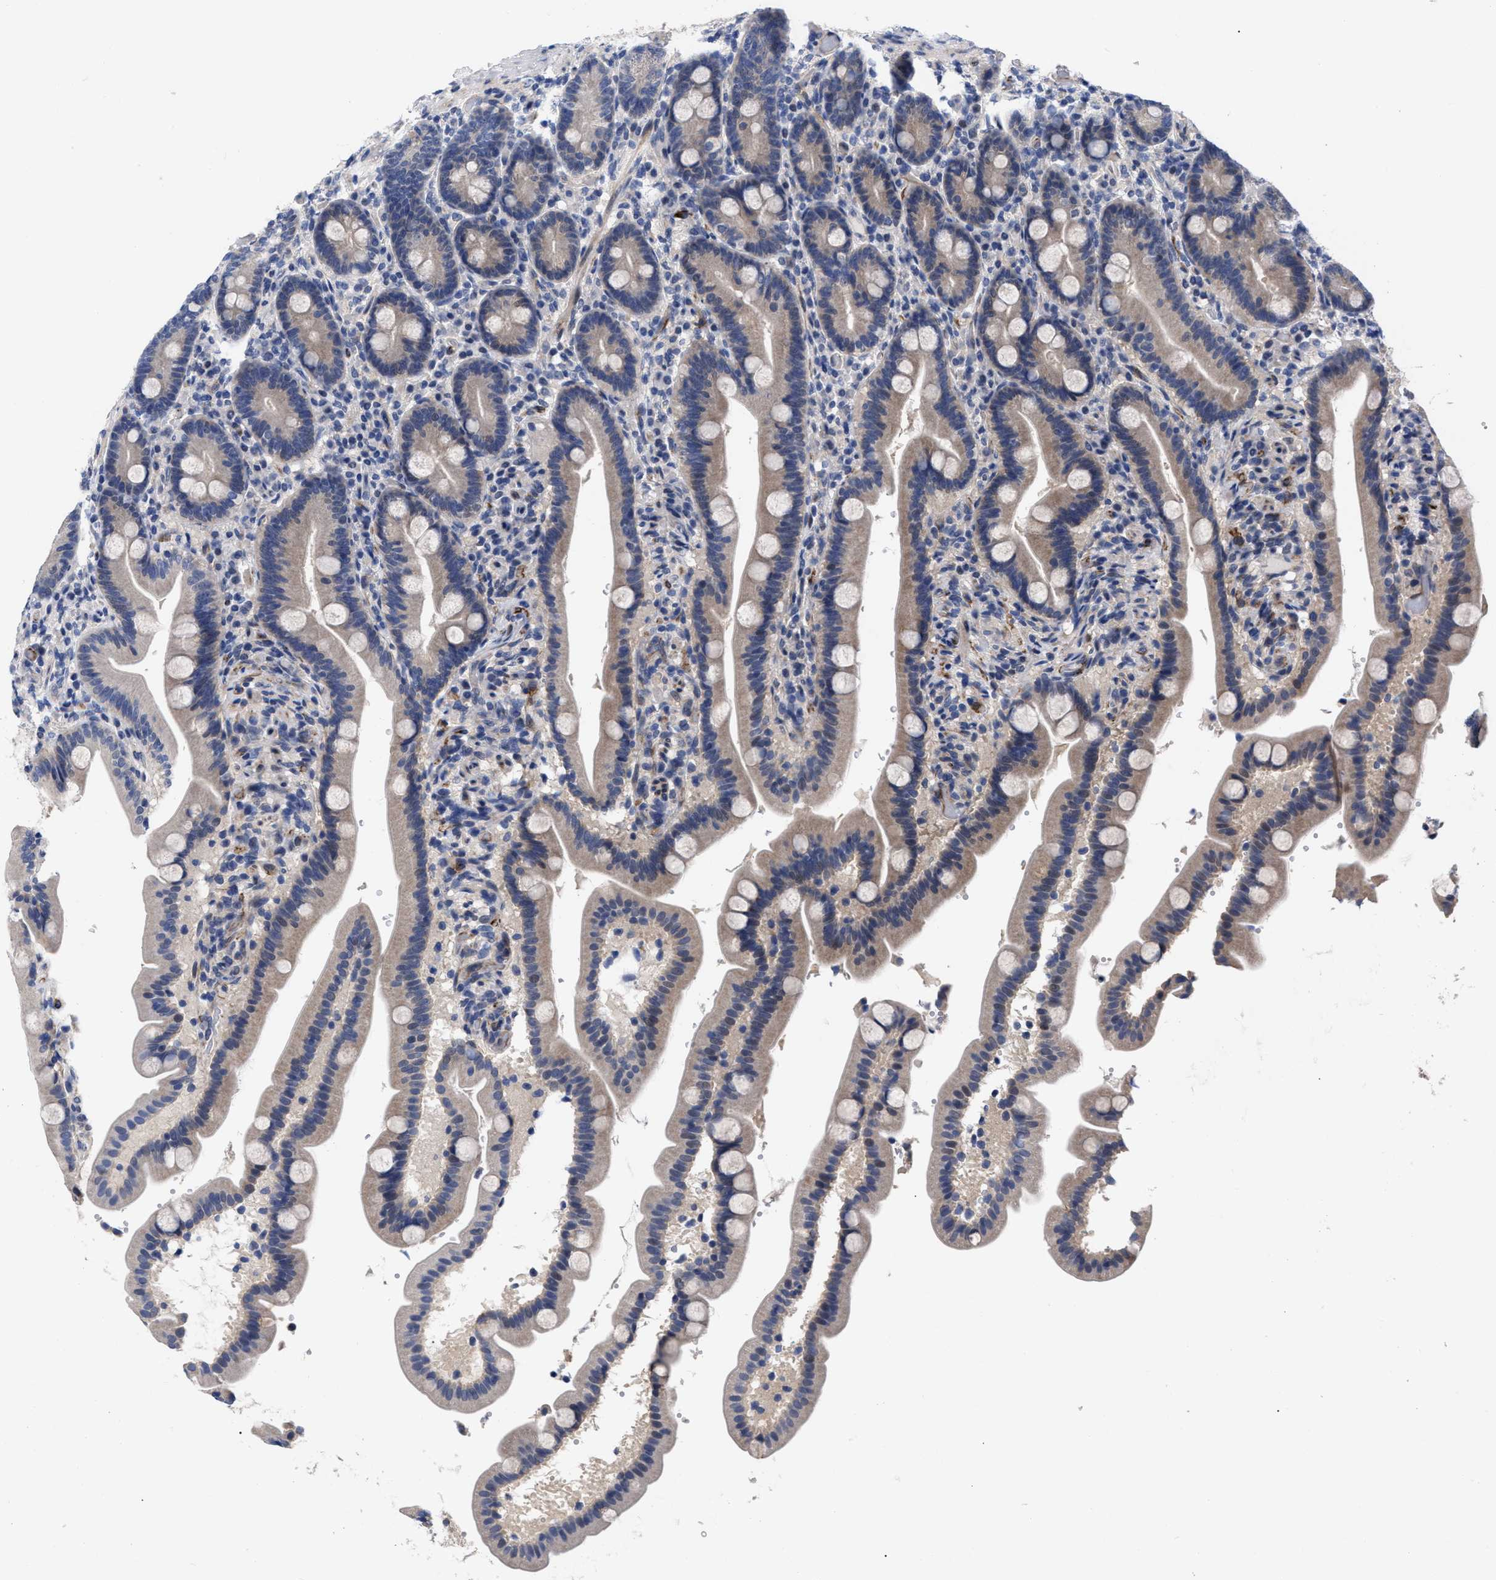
{"staining": {"intensity": "negative", "quantity": "none", "location": "none"}, "tissue": "duodenum", "cell_type": "Glandular cells", "image_type": "normal", "snomed": [{"axis": "morphology", "description": "Normal tissue, NOS"}, {"axis": "topography", "description": "Duodenum"}], "caption": "High power microscopy image of an immunohistochemistry (IHC) photomicrograph of unremarkable duodenum, revealing no significant expression in glandular cells.", "gene": "CCN5", "patient": {"sex": "male", "age": 54}}